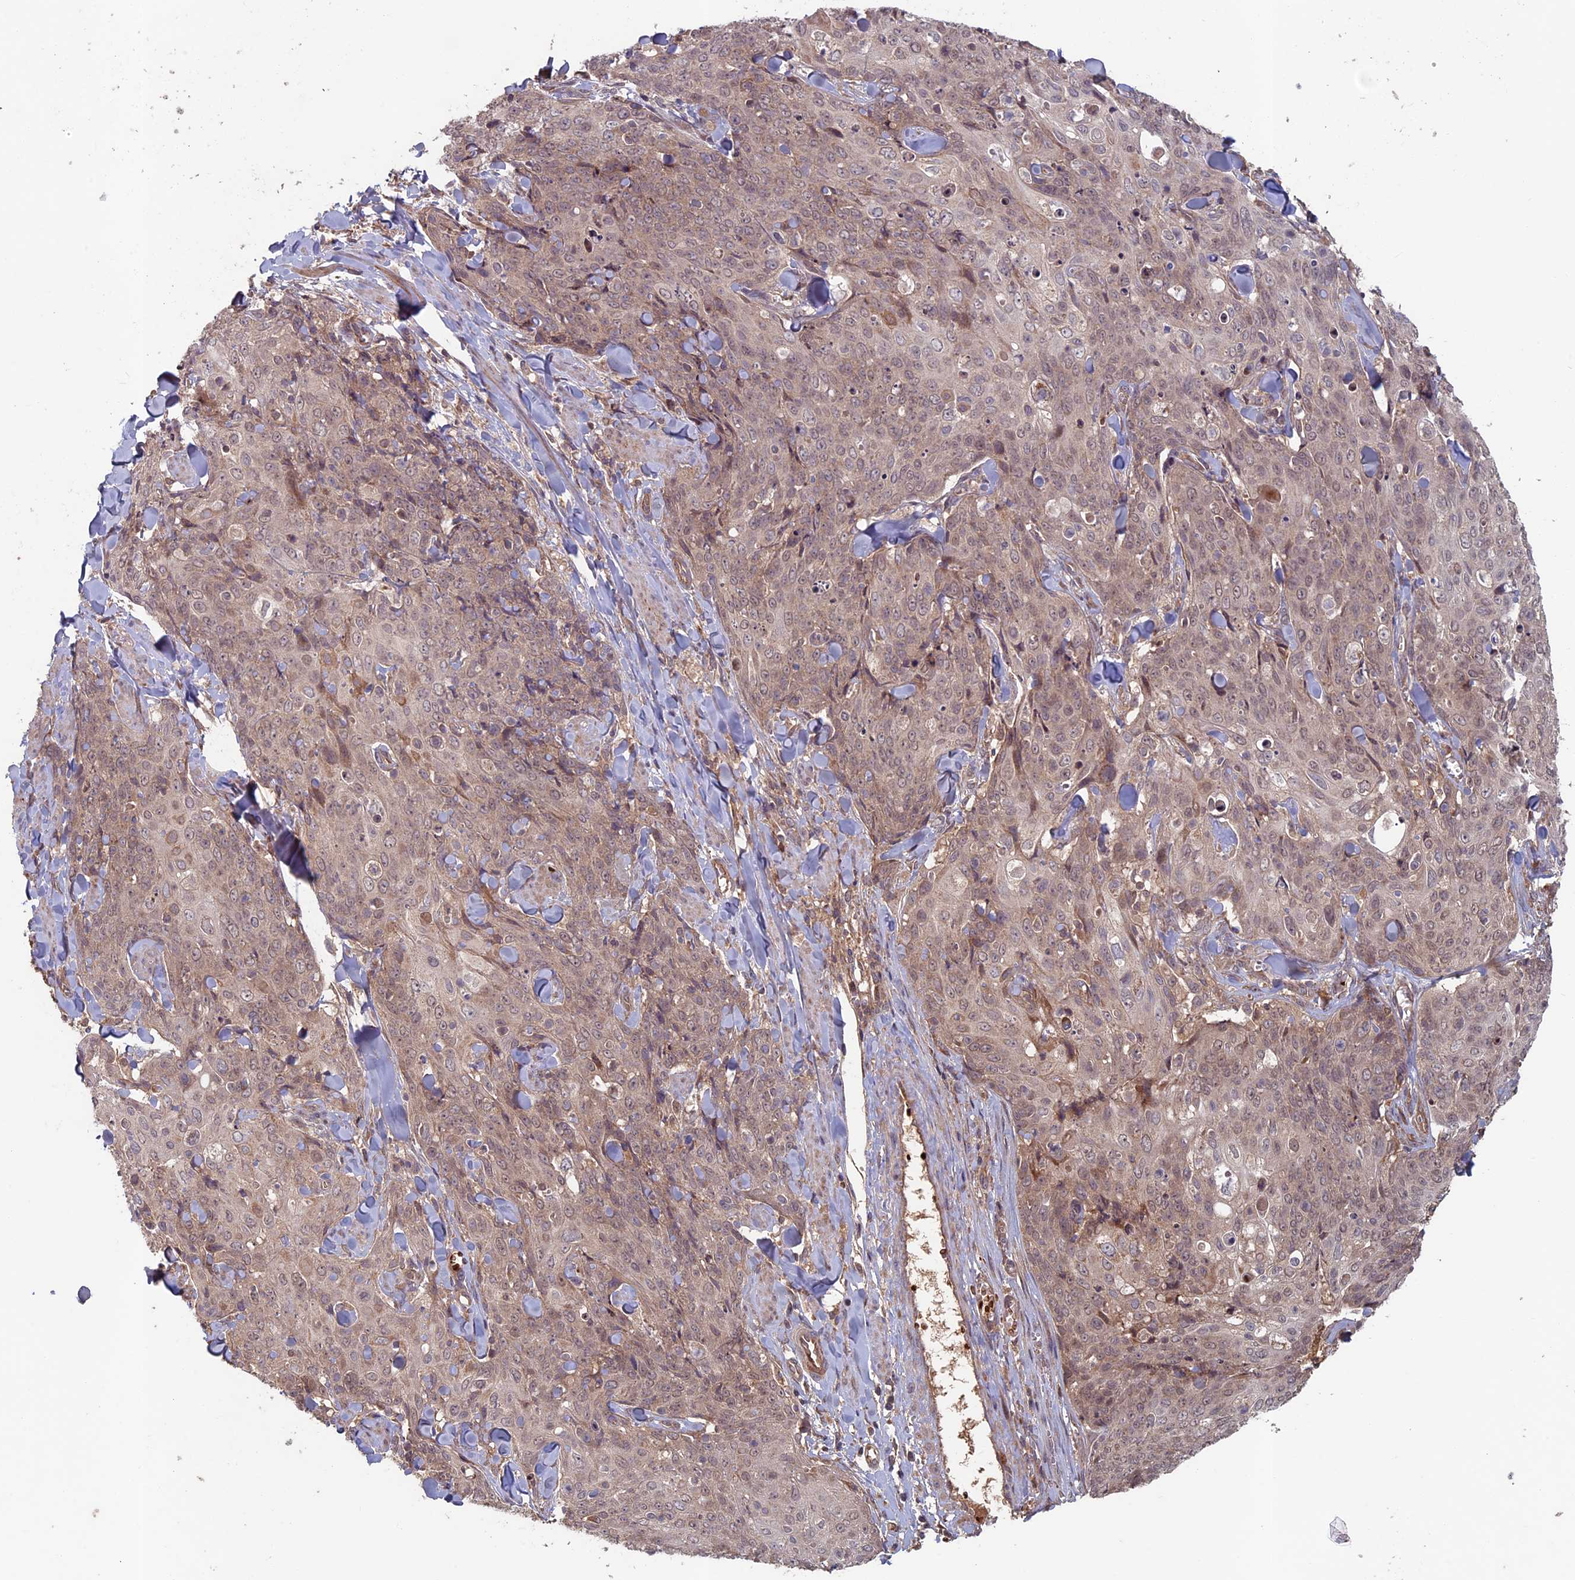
{"staining": {"intensity": "weak", "quantity": ">75%", "location": "cytoplasmic/membranous"}, "tissue": "skin cancer", "cell_type": "Tumor cells", "image_type": "cancer", "snomed": [{"axis": "morphology", "description": "Squamous cell carcinoma, NOS"}, {"axis": "topography", "description": "Skin"}, {"axis": "topography", "description": "Vulva"}], "caption": "Human skin cancer (squamous cell carcinoma) stained with a protein marker exhibits weak staining in tumor cells.", "gene": "RCCD1", "patient": {"sex": "female", "age": 85}}